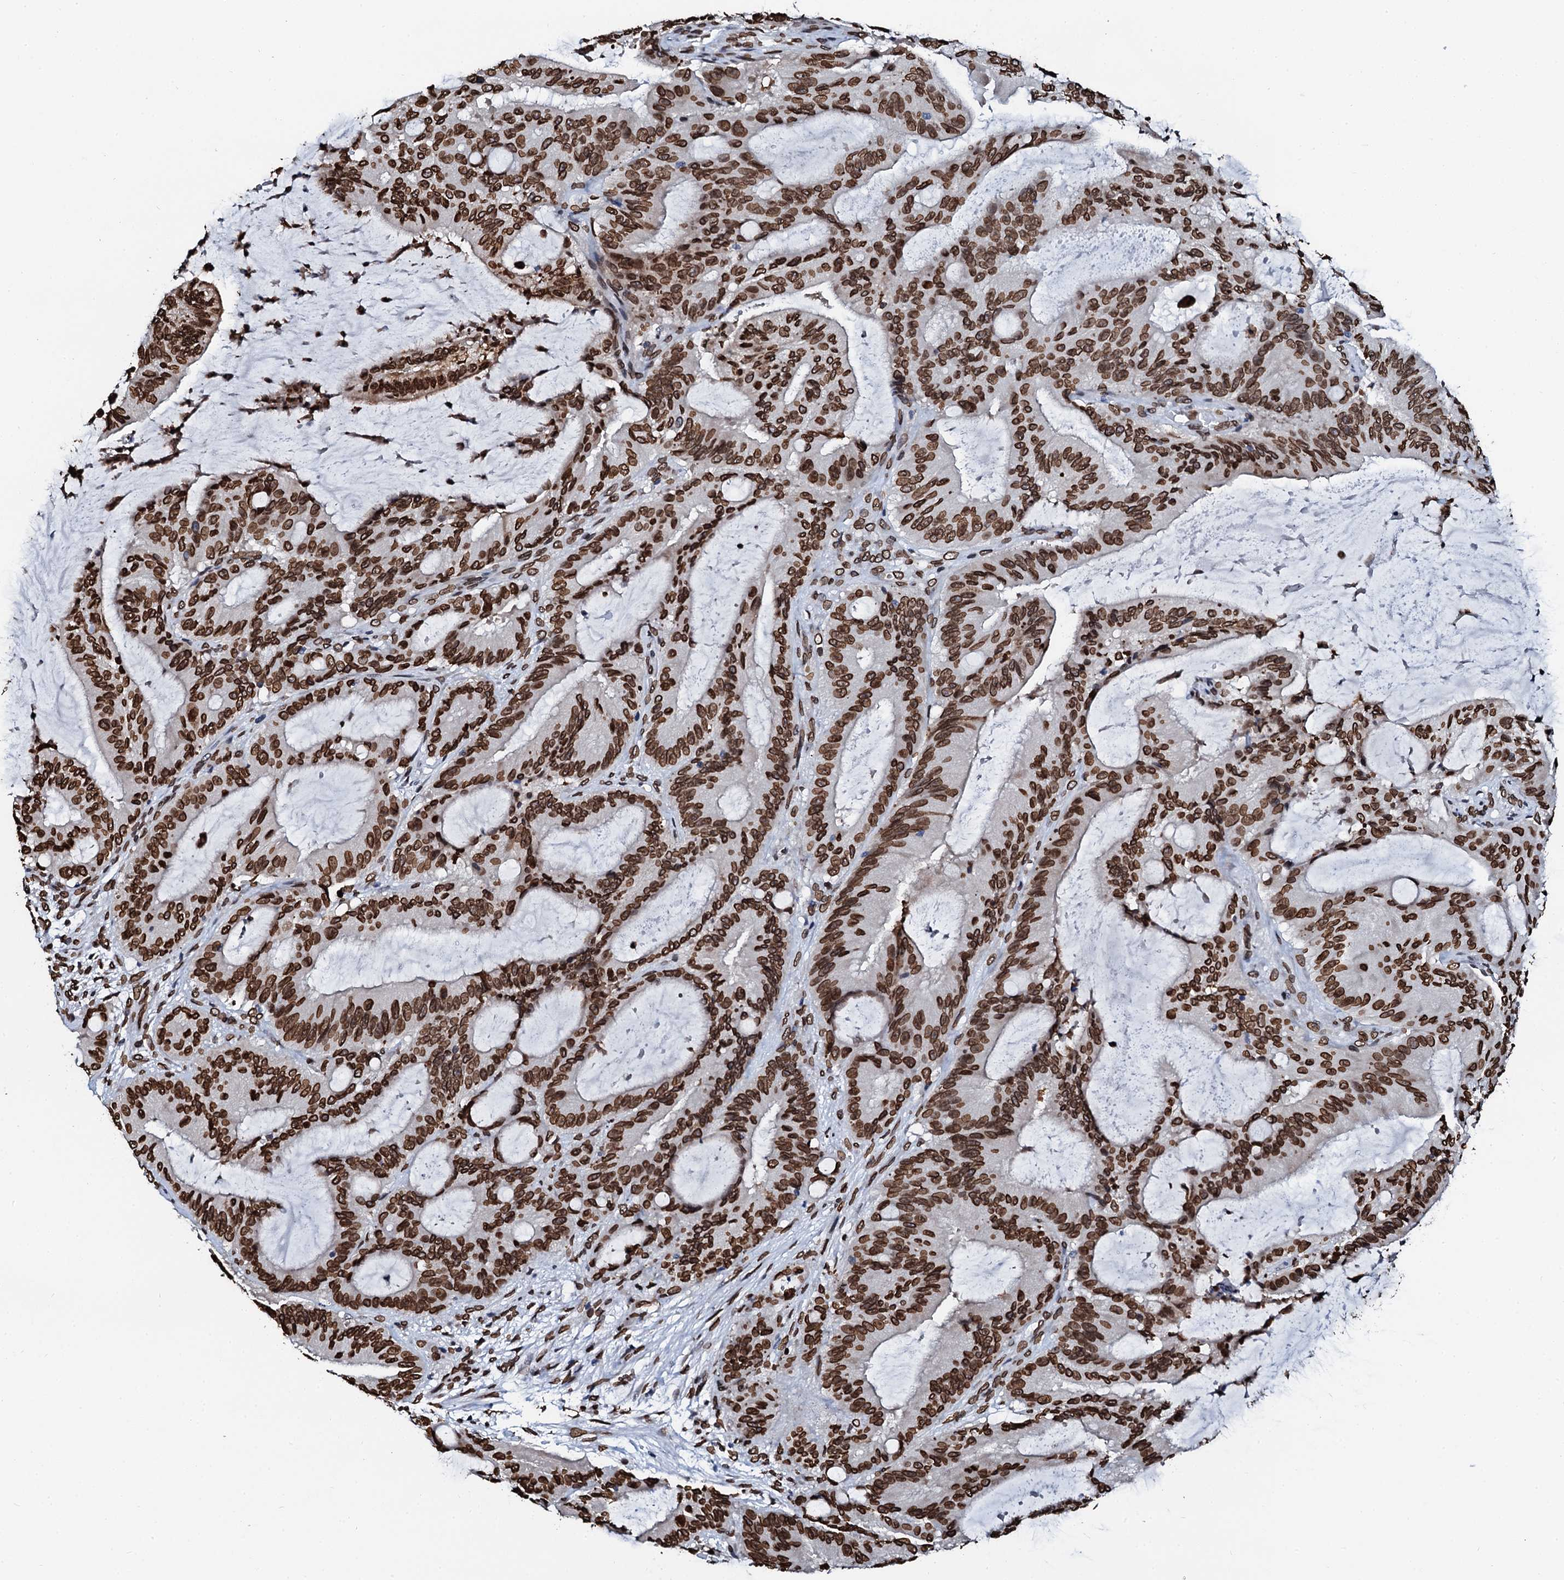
{"staining": {"intensity": "strong", "quantity": ">75%", "location": "nuclear"}, "tissue": "liver cancer", "cell_type": "Tumor cells", "image_type": "cancer", "snomed": [{"axis": "morphology", "description": "Normal tissue, NOS"}, {"axis": "morphology", "description": "Cholangiocarcinoma"}, {"axis": "topography", "description": "Liver"}, {"axis": "topography", "description": "Peripheral nerve tissue"}], "caption": "Protein expression analysis of liver cancer (cholangiocarcinoma) reveals strong nuclear expression in about >75% of tumor cells.", "gene": "KATNAL2", "patient": {"sex": "female", "age": 73}}